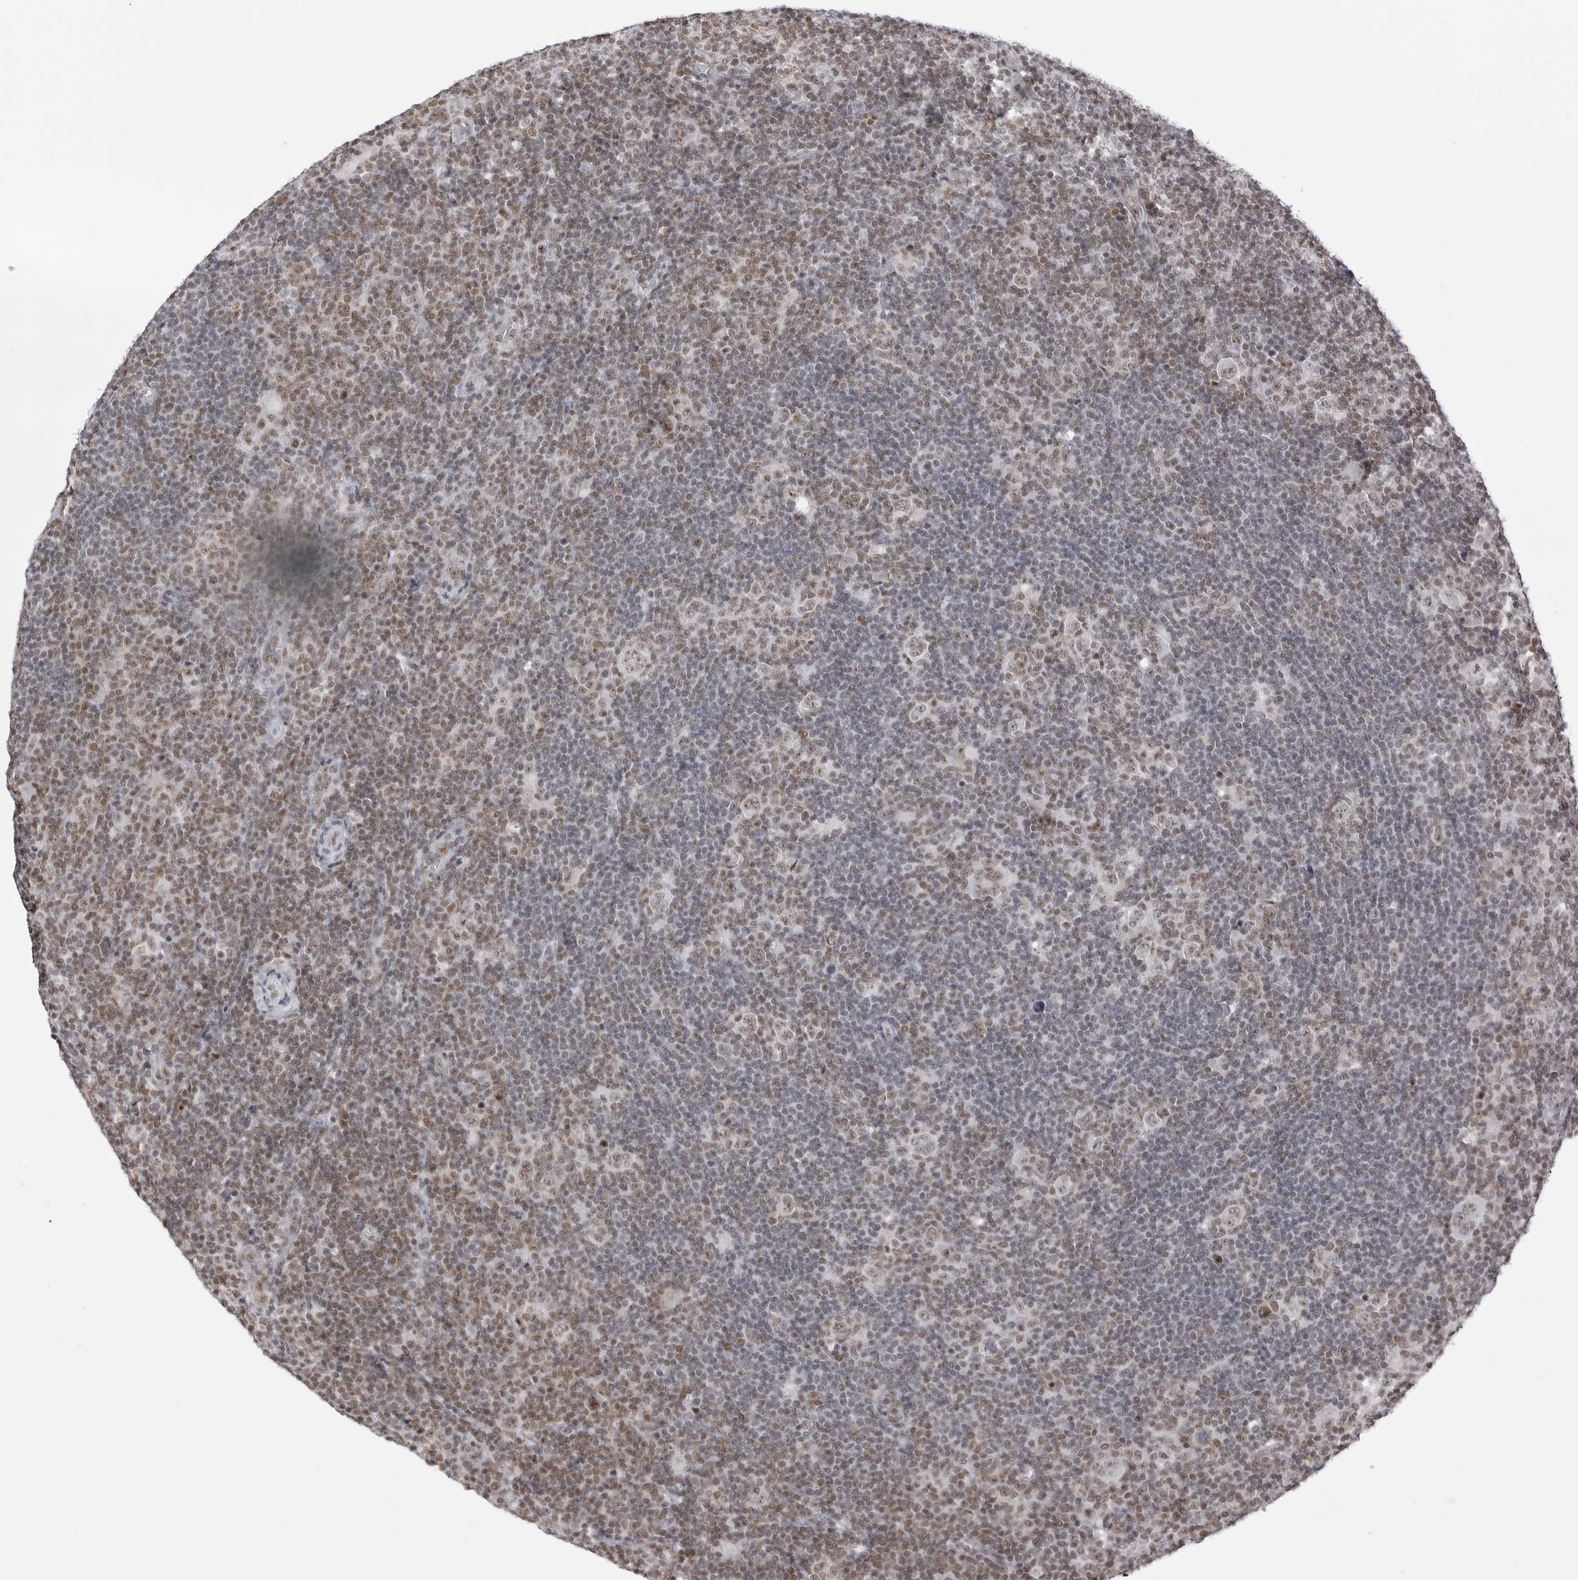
{"staining": {"intensity": "weak", "quantity": ">75%", "location": "nuclear"}, "tissue": "lymphoma", "cell_type": "Tumor cells", "image_type": "cancer", "snomed": [{"axis": "morphology", "description": "Hodgkin's disease, NOS"}, {"axis": "topography", "description": "Lymph node"}], "caption": "Hodgkin's disease was stained to show a protein in brown. There is low levels of weak nuclear expression in about >75% of tumor cells.", "gene": "WRAP53", "patient": {"sex": "female", "age": 57}}